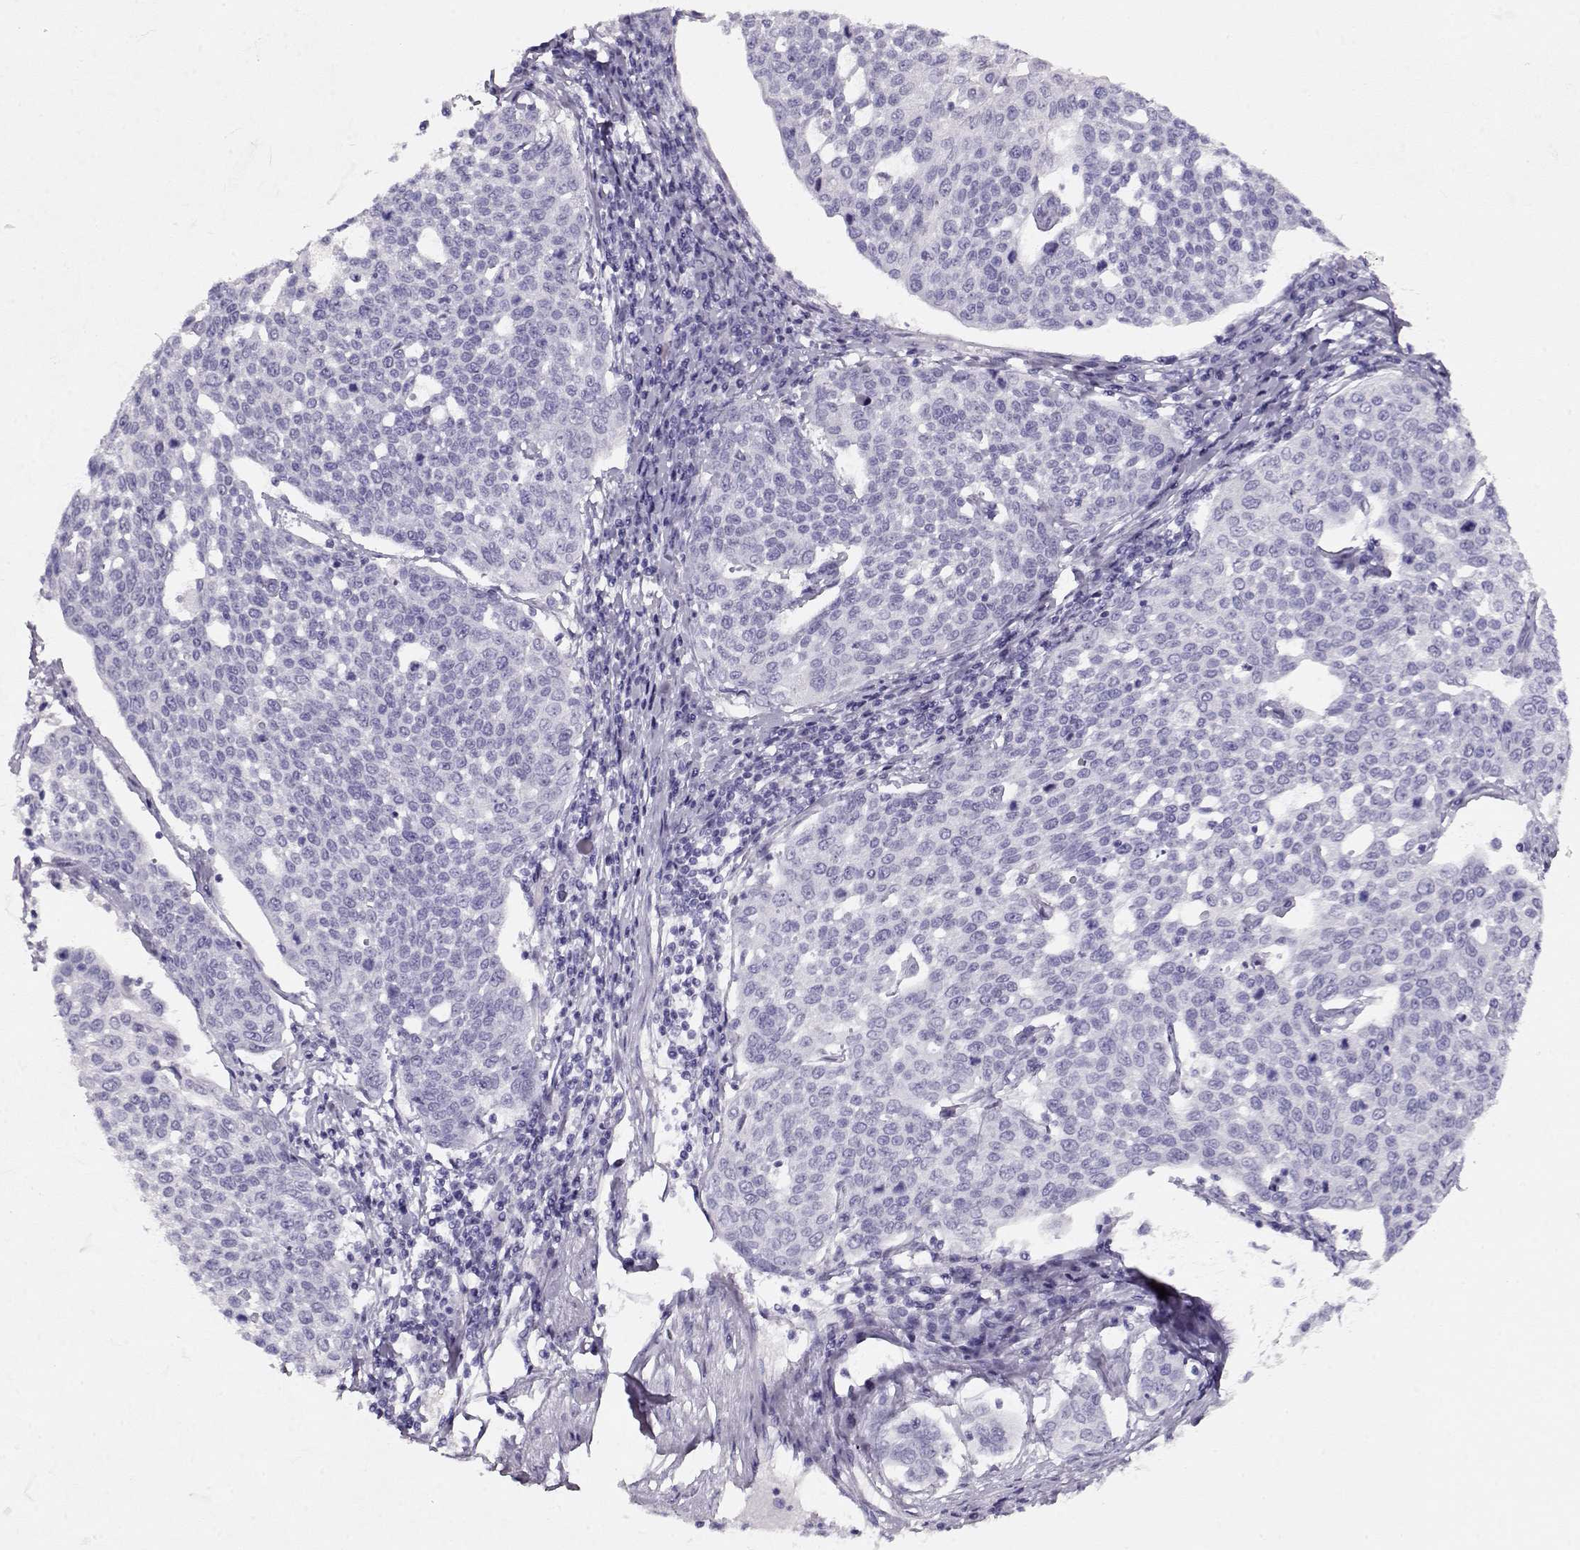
{"staining": {"intensity": "negative", "quantity": "none", "location": "none"}, "tissue": "cervical cancer", "cell_type": "Tumor cells", "image_type": "cancer", "snomed": [{"axis": "morphology", "description": "Squamous cell carcinoma, NOS"}, {"axis": "topography", "description": "Cervix"}], "caption": "Photomicrograph shows no protein expression in tumor cells of cervical cancer tissue.", "gene": "ACTN2", "patient": {"sex": "female", "age": 34}}